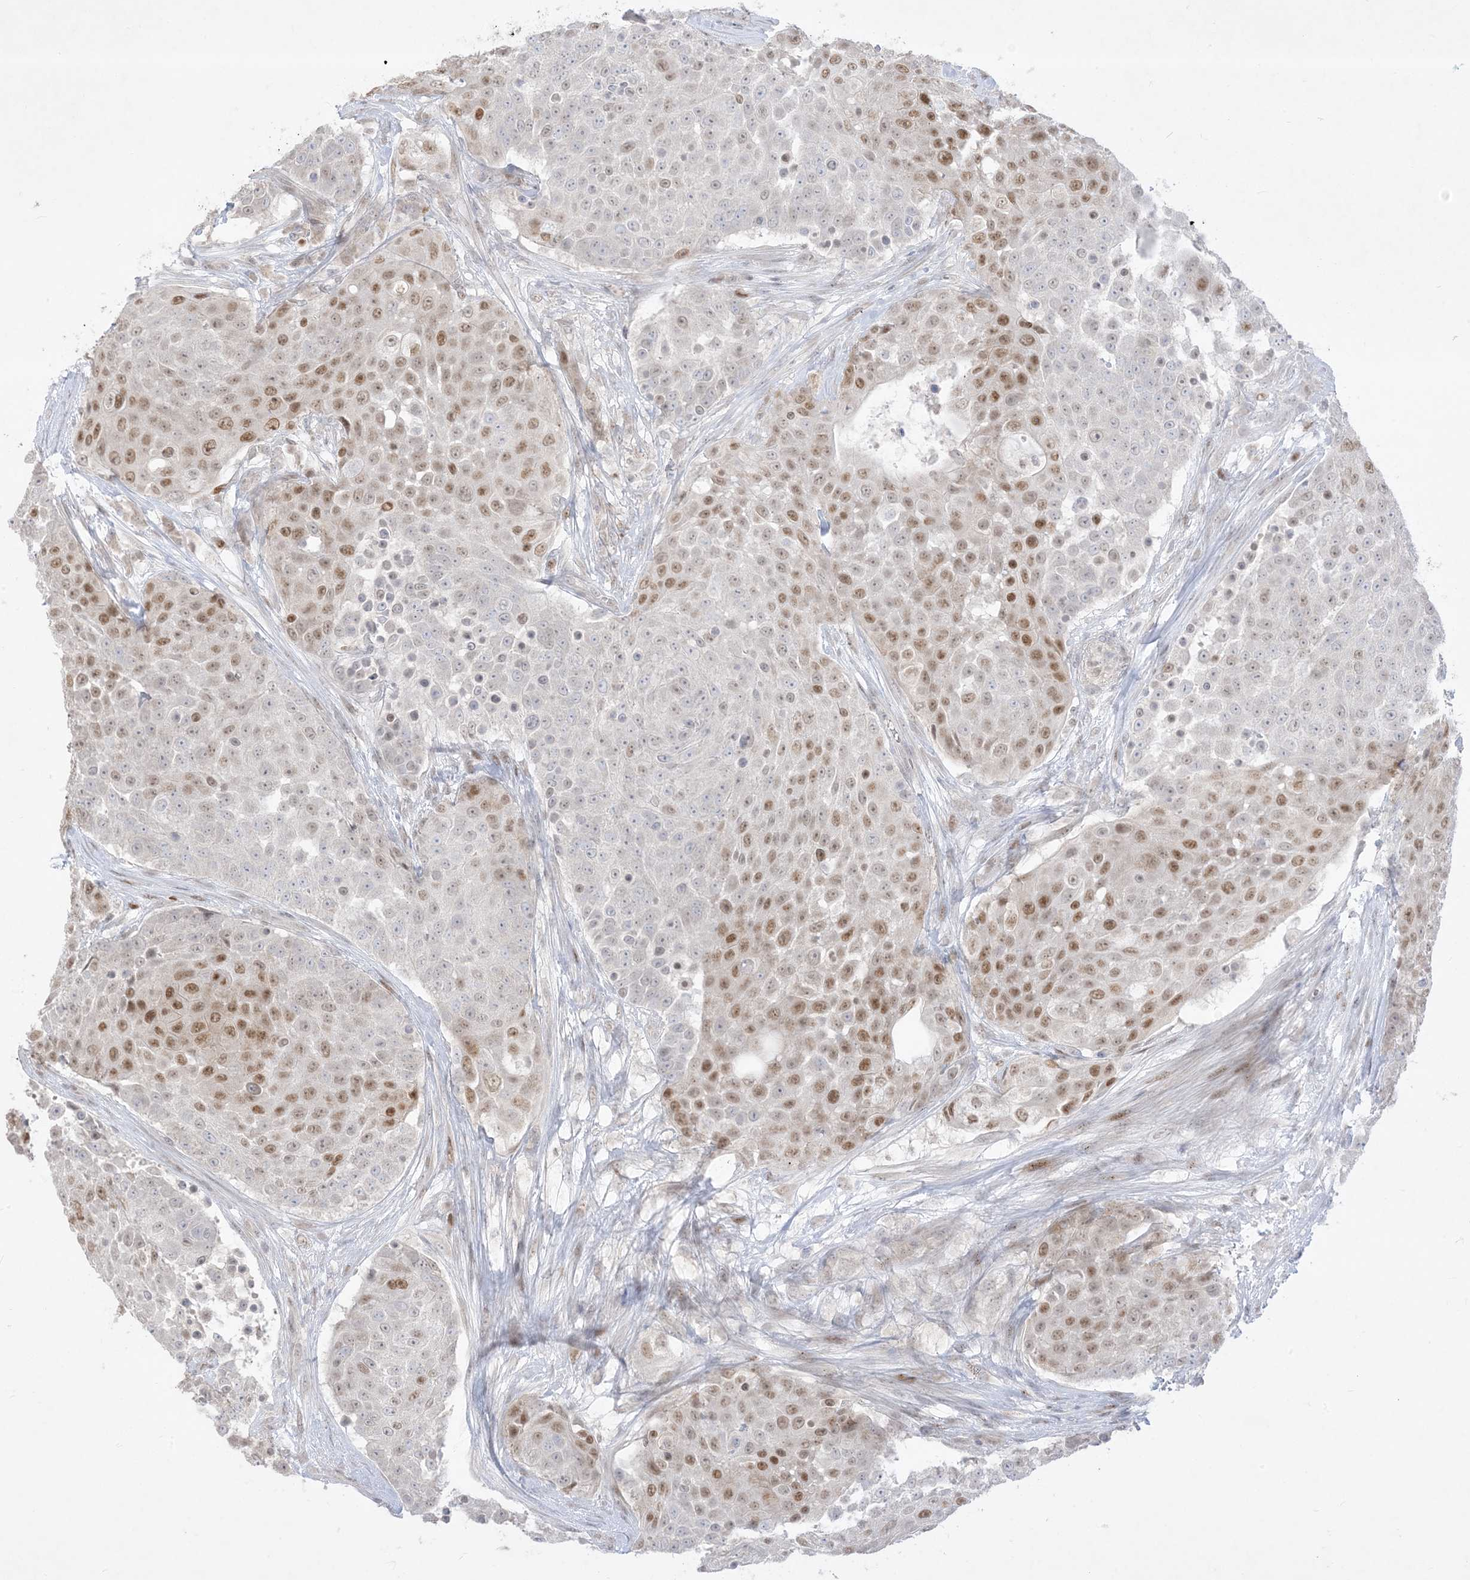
{"staining": {"intensity": "moderate", "quantity": "25%-75%", "location": "nuclear"}, "tissue": "urothelial cancer", "cell_type": "Tumor cells", "image_type": "cancer", "snomed": [{"axis": "morphology", "description": "Urothelial carcinoma, High grade"}, {"axis": "topography", "description": "Urinary bladder"}], "caption": "High-grade urothelial carcinoma was stained to show a protein in brown. There is medium levels of moderate nuclear positivity in approximately 25%-75% of tumor cells. The protein is stained brown, and the nuclei are stained in blue (DAB IHC with brightfield microscopy, high magnification).", "gene": "BHLHE40", "patient": {"sex": "female", "age": 63}}